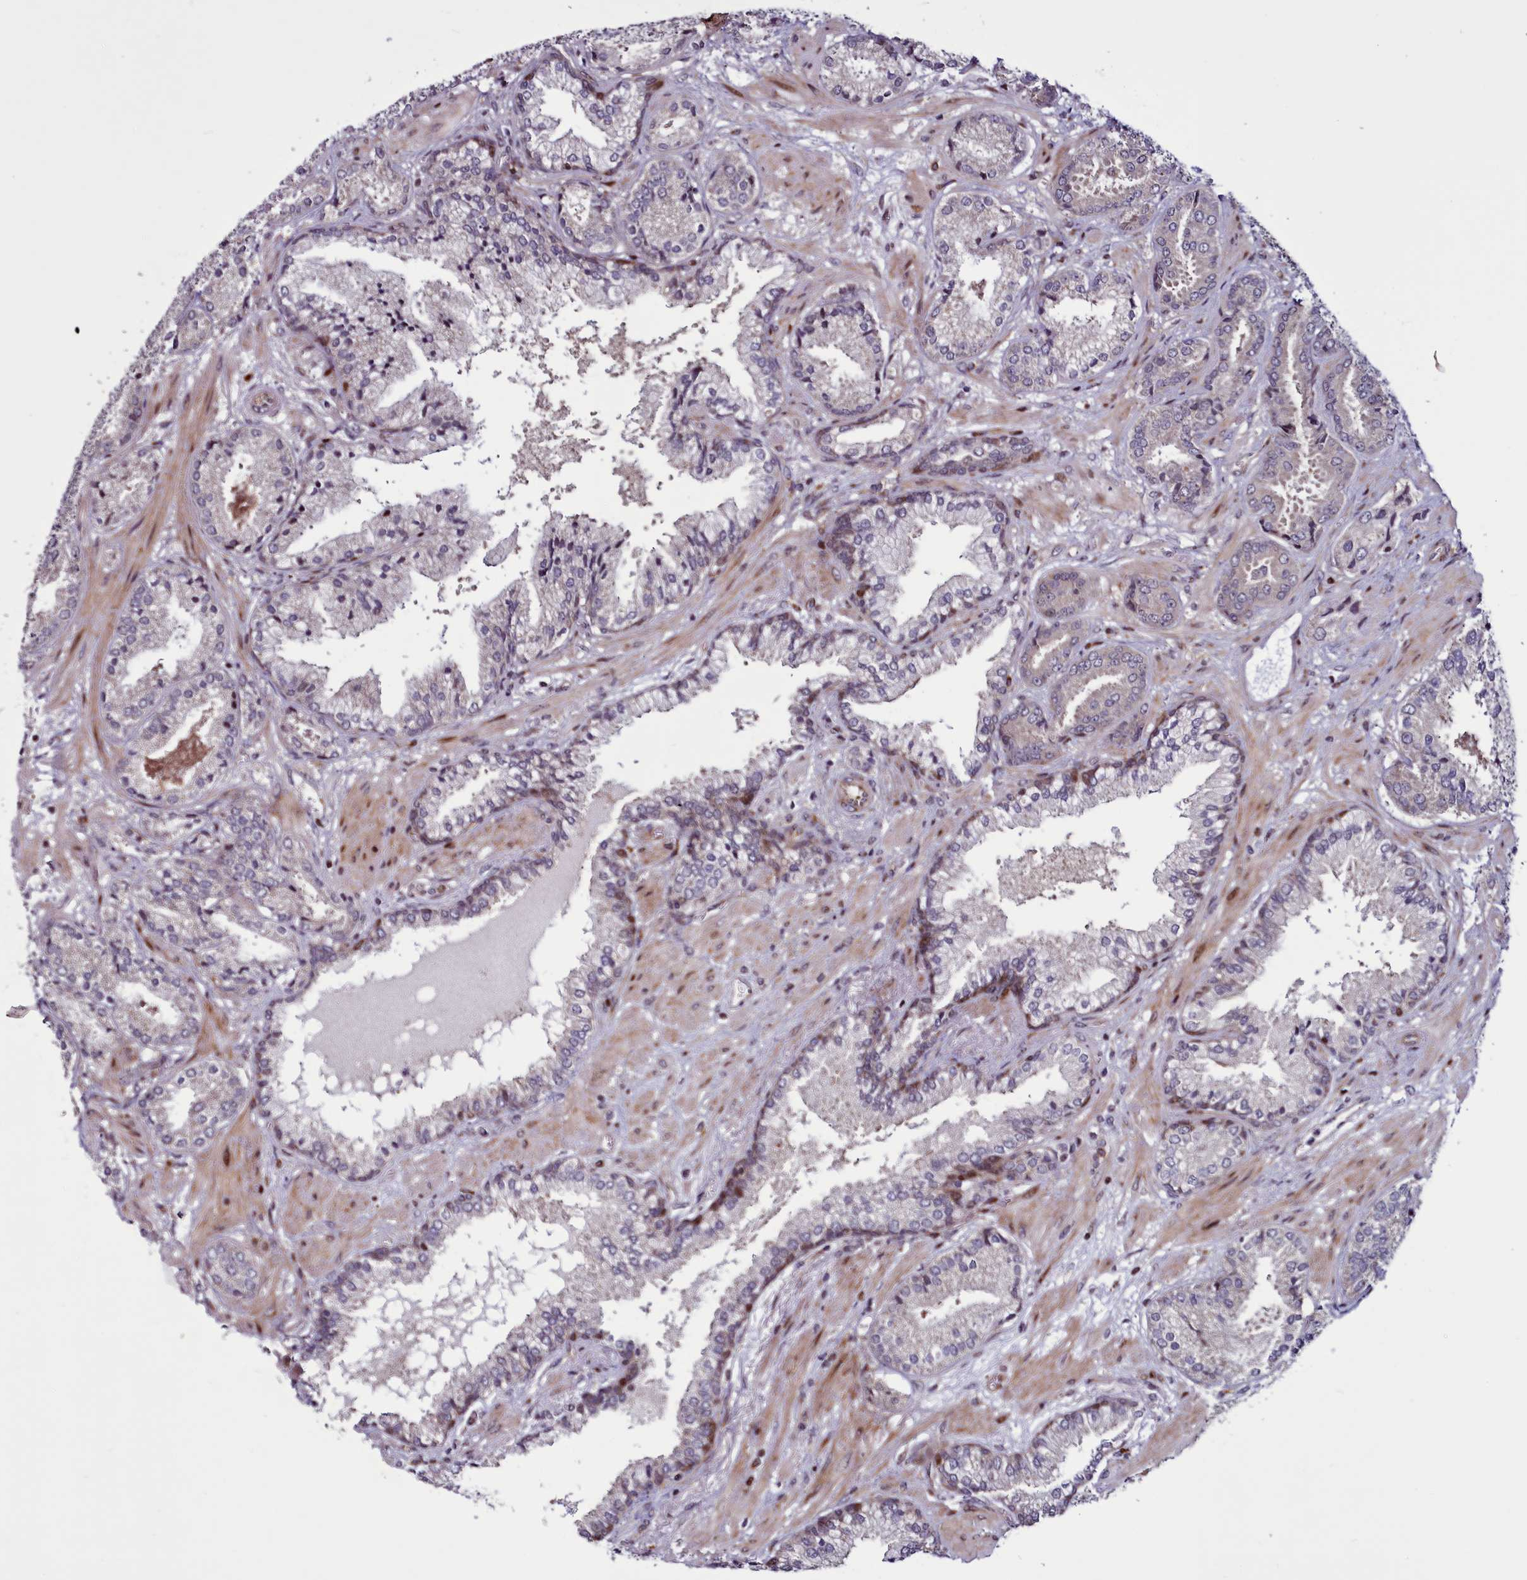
{"staining": {"intensity": "negative", "quantity": "none", "location": "none"}, "tissue": "prostate cancer", "cell_type": "Tumor cells", "image_type": "cancer", "snomed": [{"axis": "morphology", "description": "Adenocarcinoma, High grade"}, {"axis": "topography", "description": "Prostate"}], "caption": "The micrograph shows no significant staining in tumor cells of prostate cancer.", "gene": "WBP11", "patient": {"sex": "male", "age": 63}}